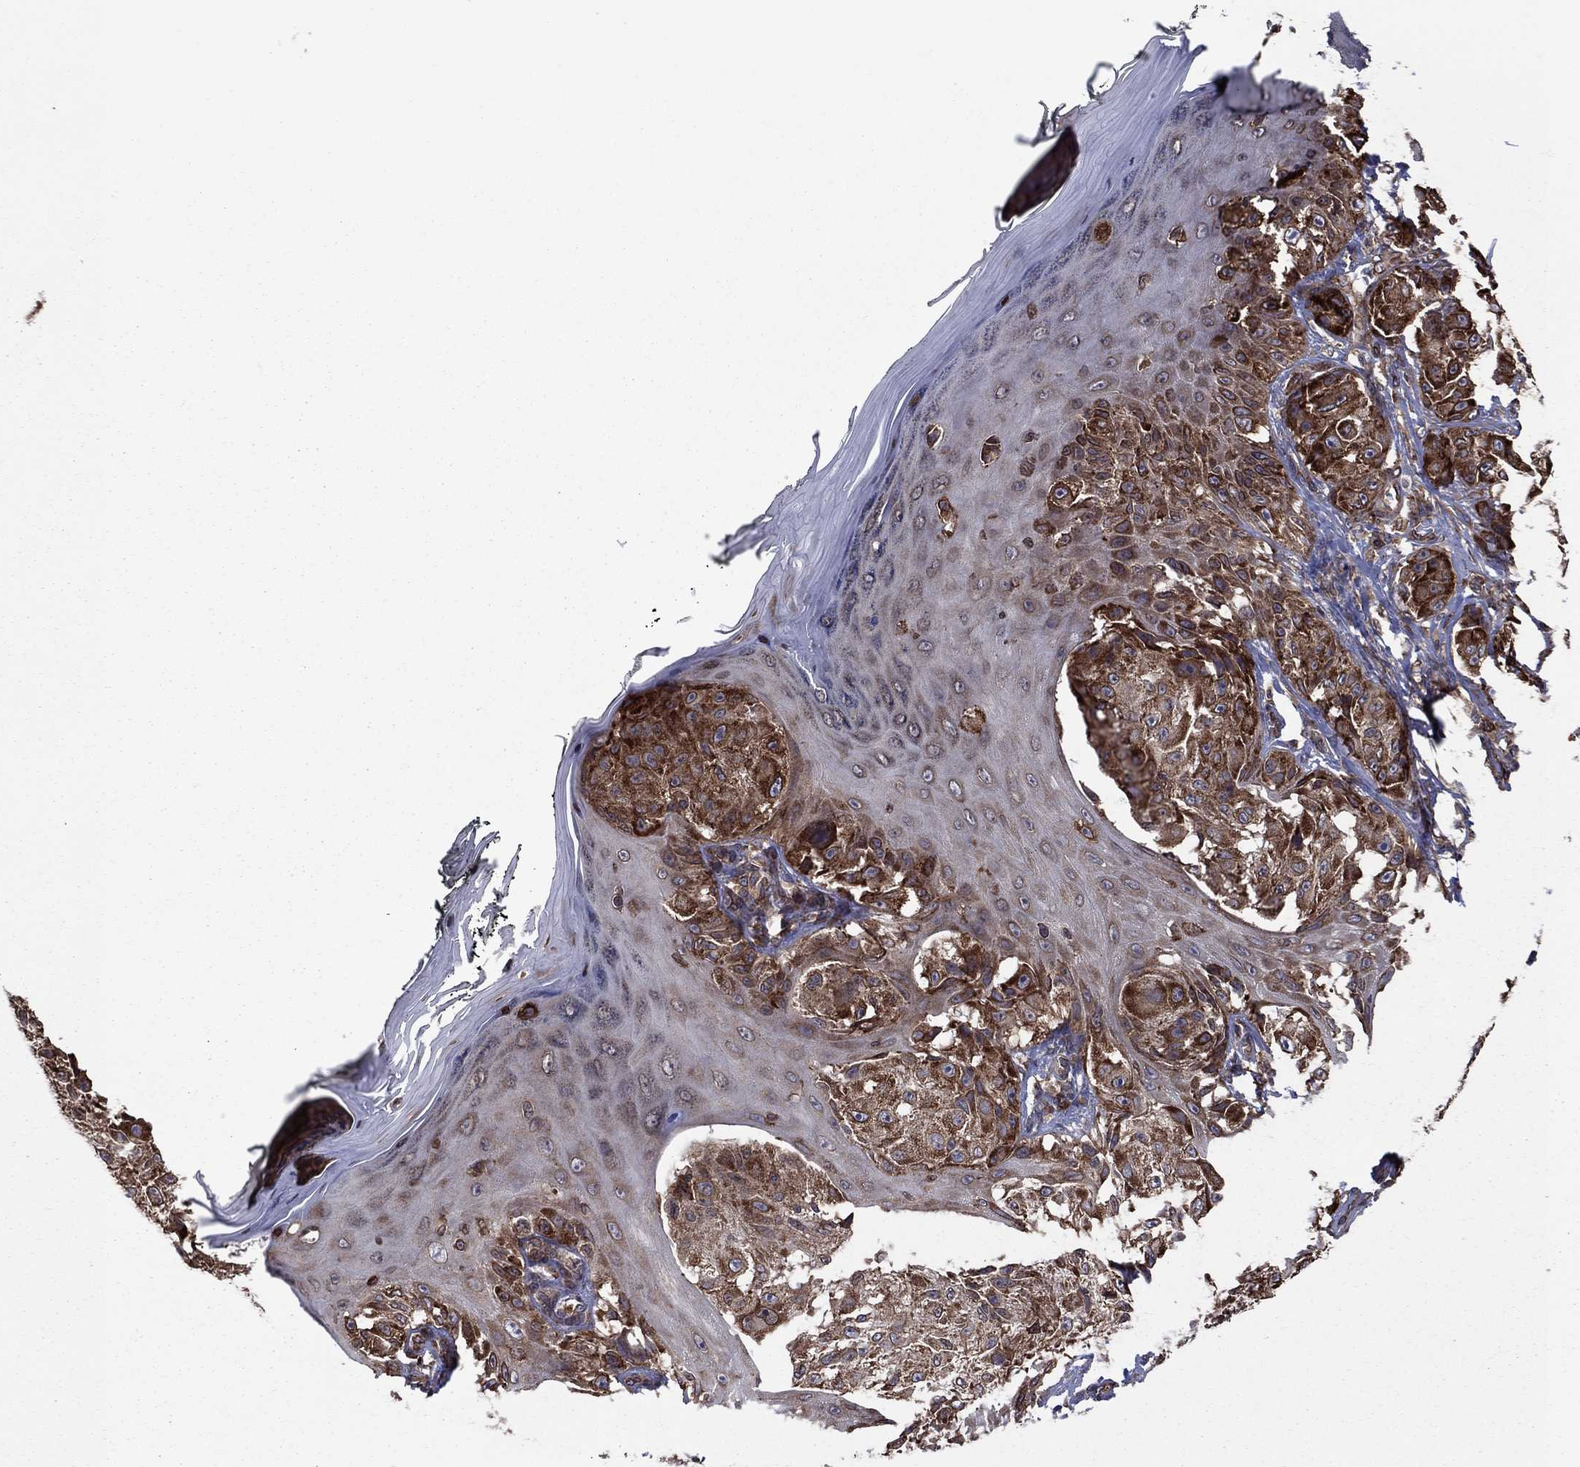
{"staining": {"intensity": "strong", "quantity": ">75%", "location": "cytoplasmic/membranous"}, "tissue": "melanoma", "cell_type": "Tumor cells", "image_type": "cancer", "snomed": [{"axis": "morphology", "description": "Malignant melanoma, NOS"}, {"axis": "topography", "description": "Skin"}], "caption": "A high amount of strong cytoplasmic/membranous expression is seen in about >75% of tumor cells in malignant melanoma tissue.", "gene": "YBX1", "patient": {"sex": "male", "age": 61}}